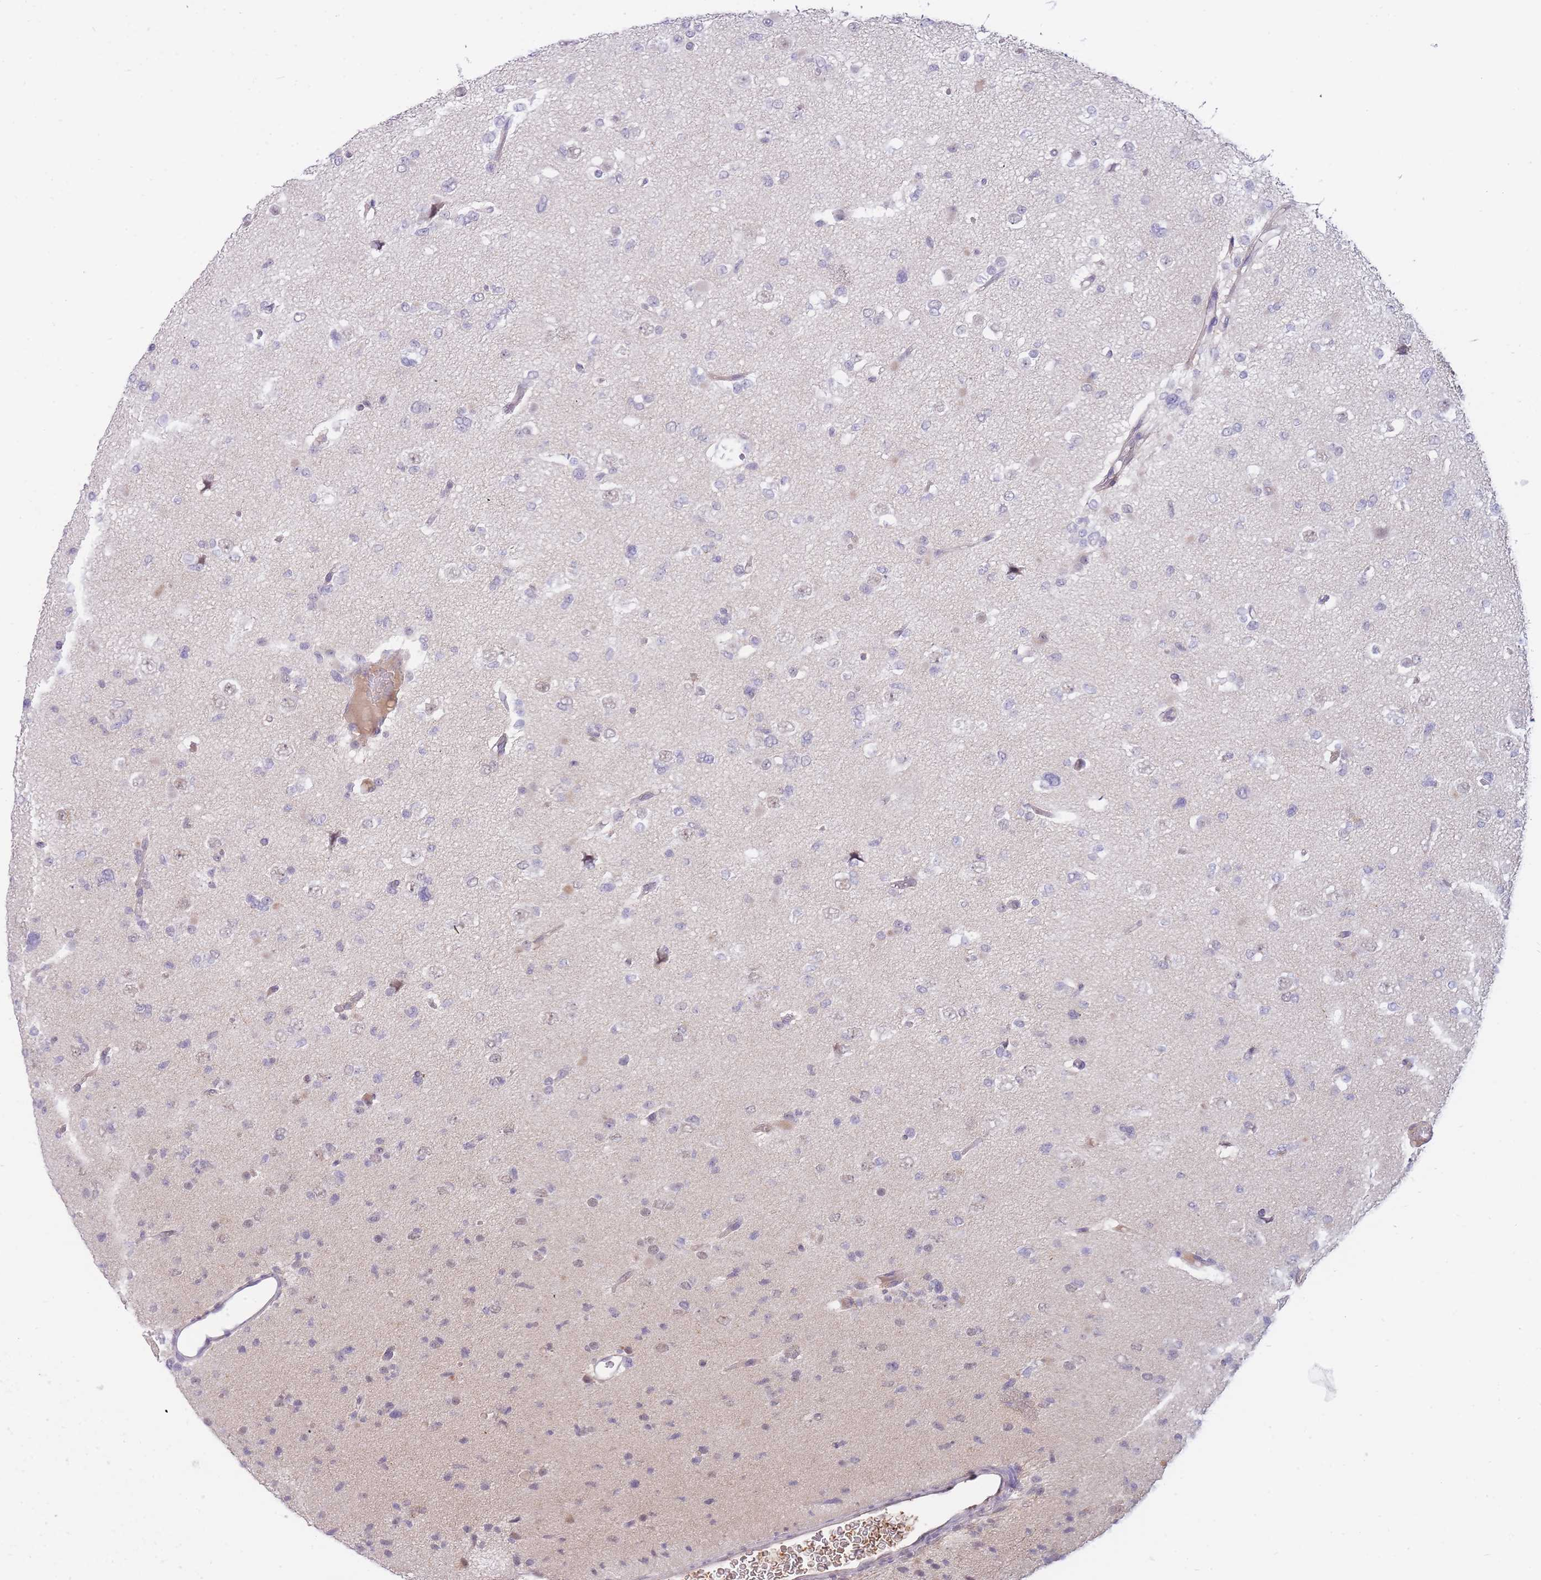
{"staining": {"intensity": "negative", "quantity": "none", "location": "none"}, "tissue": "glioma", "cell_type": "Tumor cells", "image_type": "cancer", "snomed": [{"axis": "morphology", "description": "Glioma, malignant, Low grade"}, {"axis": "topography", "description": "Brain"}], "caption": "Glioma stained for a protein using immunohistochemistry (IHC) displays no expression tumor cells.", "gene": "GOLGA6L25", "patient": {"sex": "female", "age": 22}}